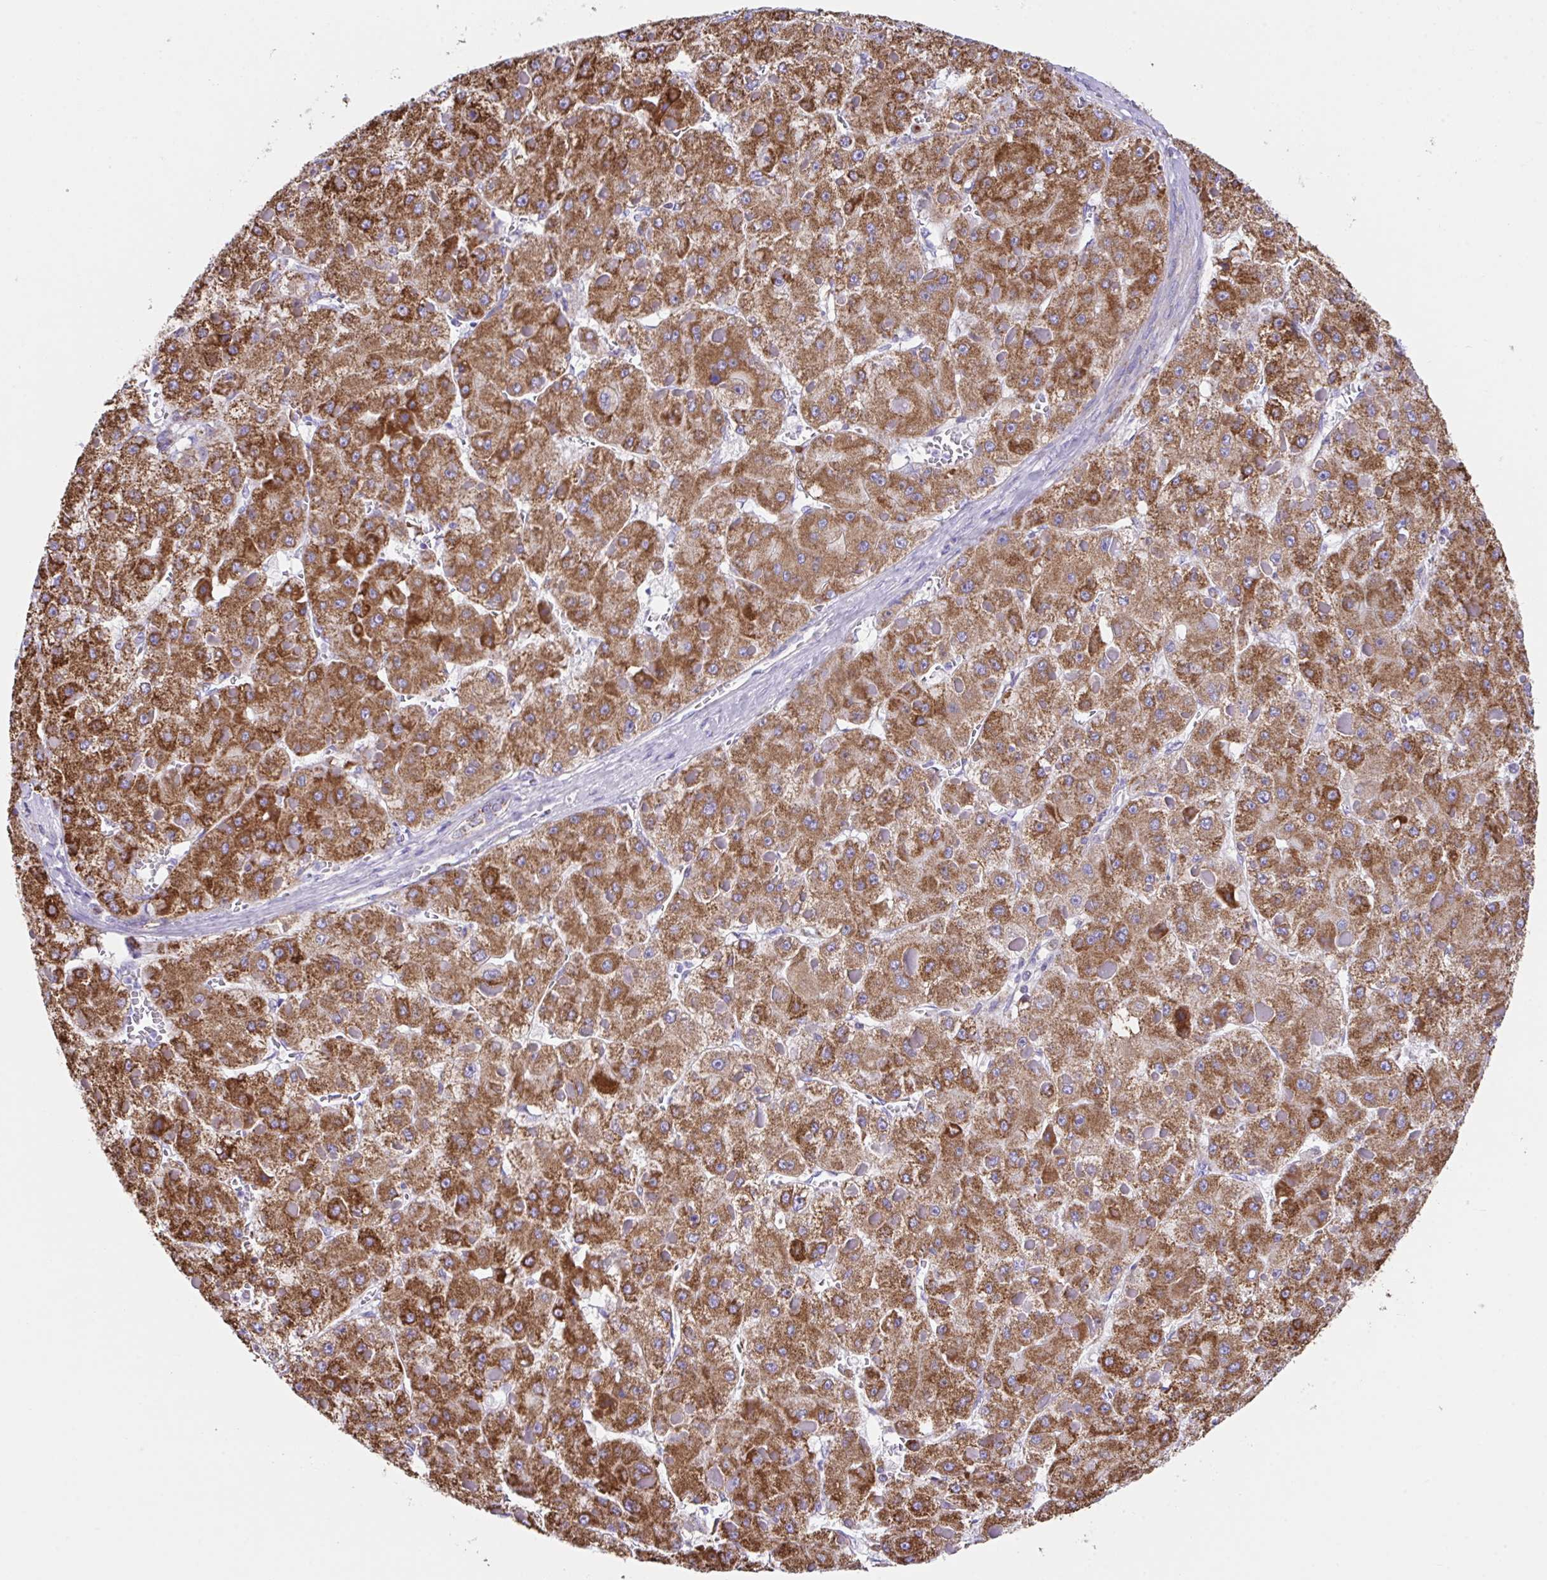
{"staining": {"intensity": "strong", "quantity": ">75%", "location": "cytoplasmic/membranous"}, "tissue": "liver cancer", "cell_type": "Tumor cells", "image_type": "cancer", "snomed": [{"axis": "morphology", "description": "Carcinoma, Hepatocellular, NOS"}, {"axis": "topography", "description": "Liver"}], "caption": "High-power microscopy captured an IHC histopathology image of liver hepatocellular carcinoma, revealing strong cytoplasmic/membranous staining in about >75% of tumor cells.", "gene": "PCMTD2", "patient": {"sex": "female", "age": 73}}